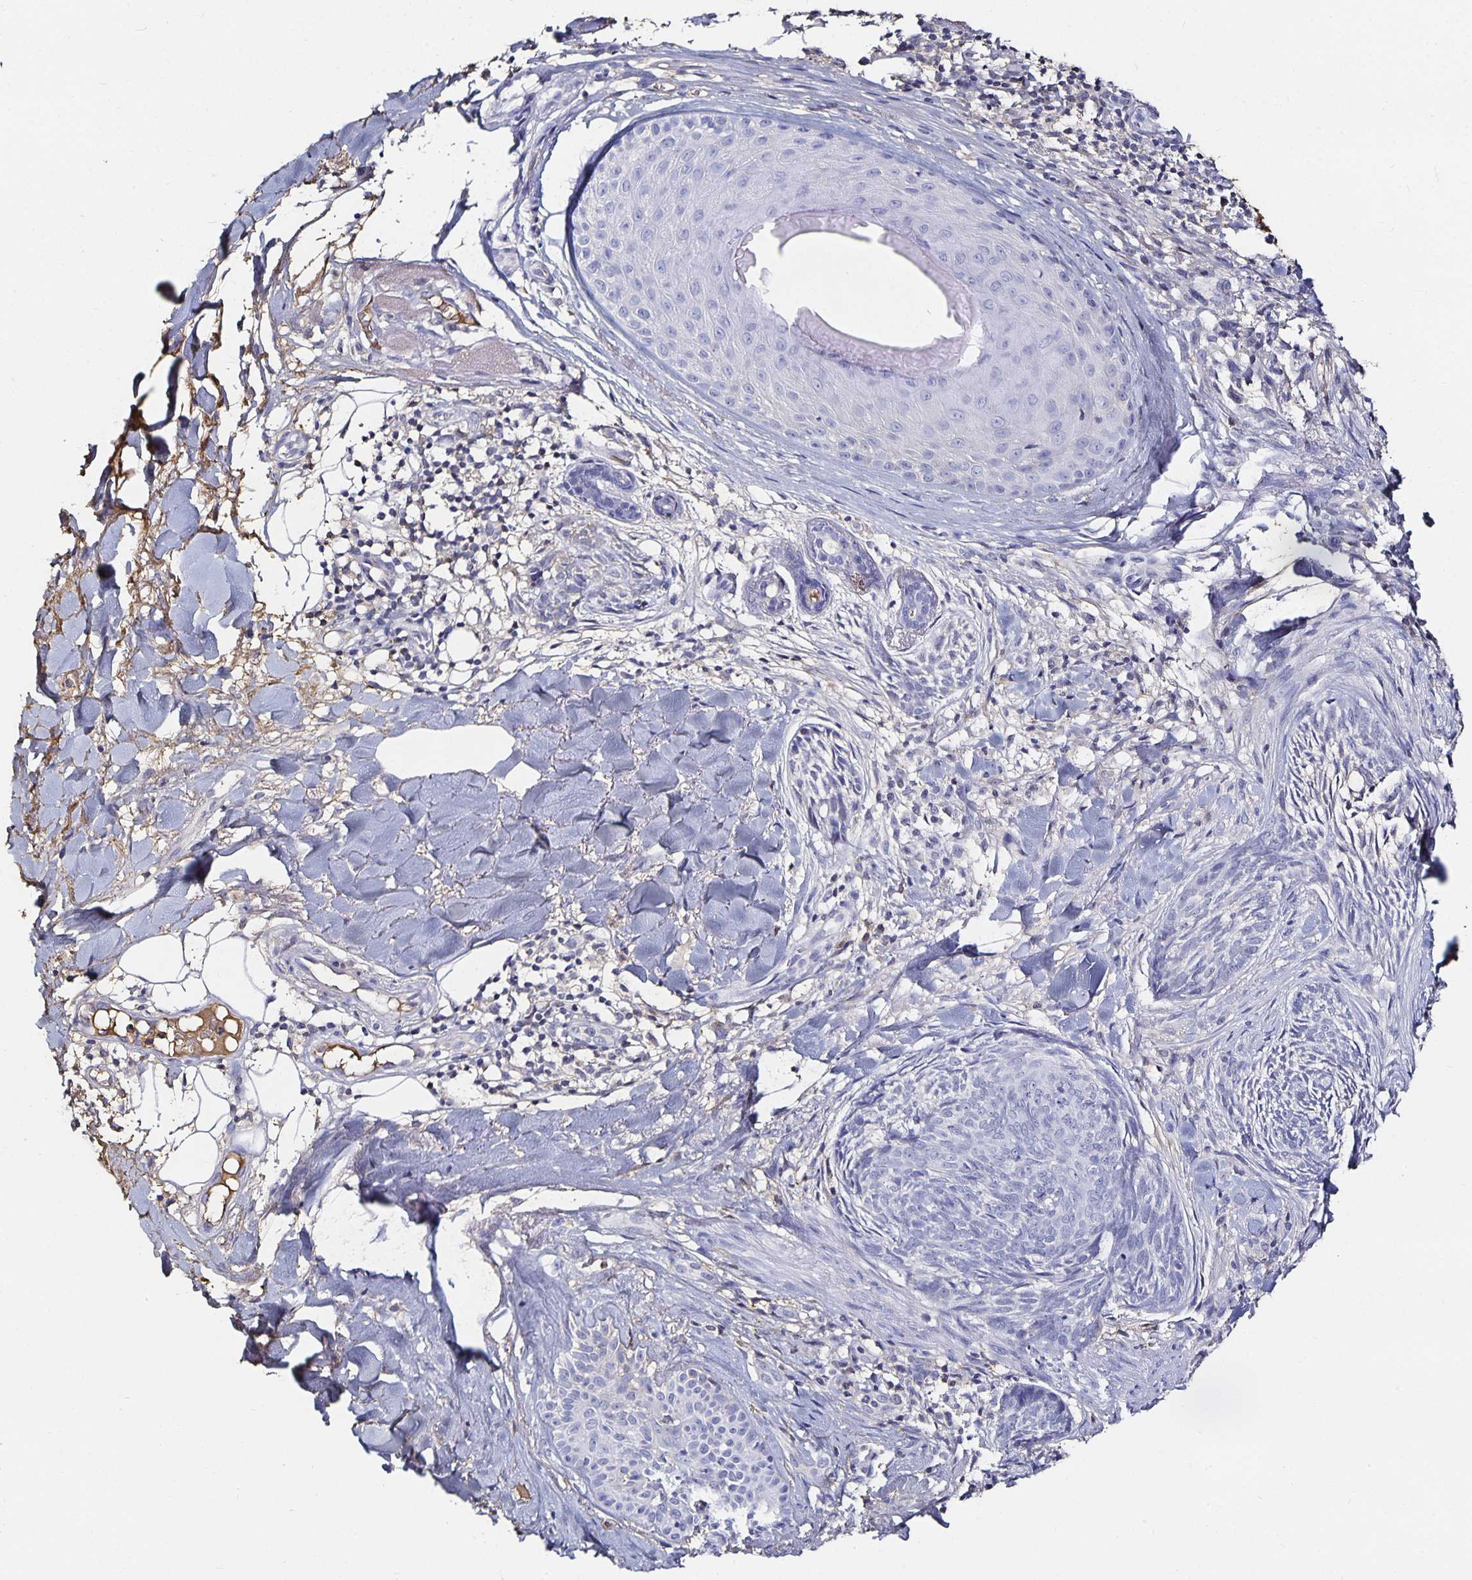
{"staining": {"intensity": "negative", "quantity": "none", "location": "none"}, "tissue": "skin cancer", "cell_type": "Tumor cells", "image_type": "cancer", "snomed": [{"axis": "morphology", "description": "Basal cell carcinoma"}, {"axis": "topography", "description": "Skin"}], "caption": "There is no significant positivity in tumor cells of skin cancer.", "gene": "TTR", "patient": {"sex": "female", "age": 93}}